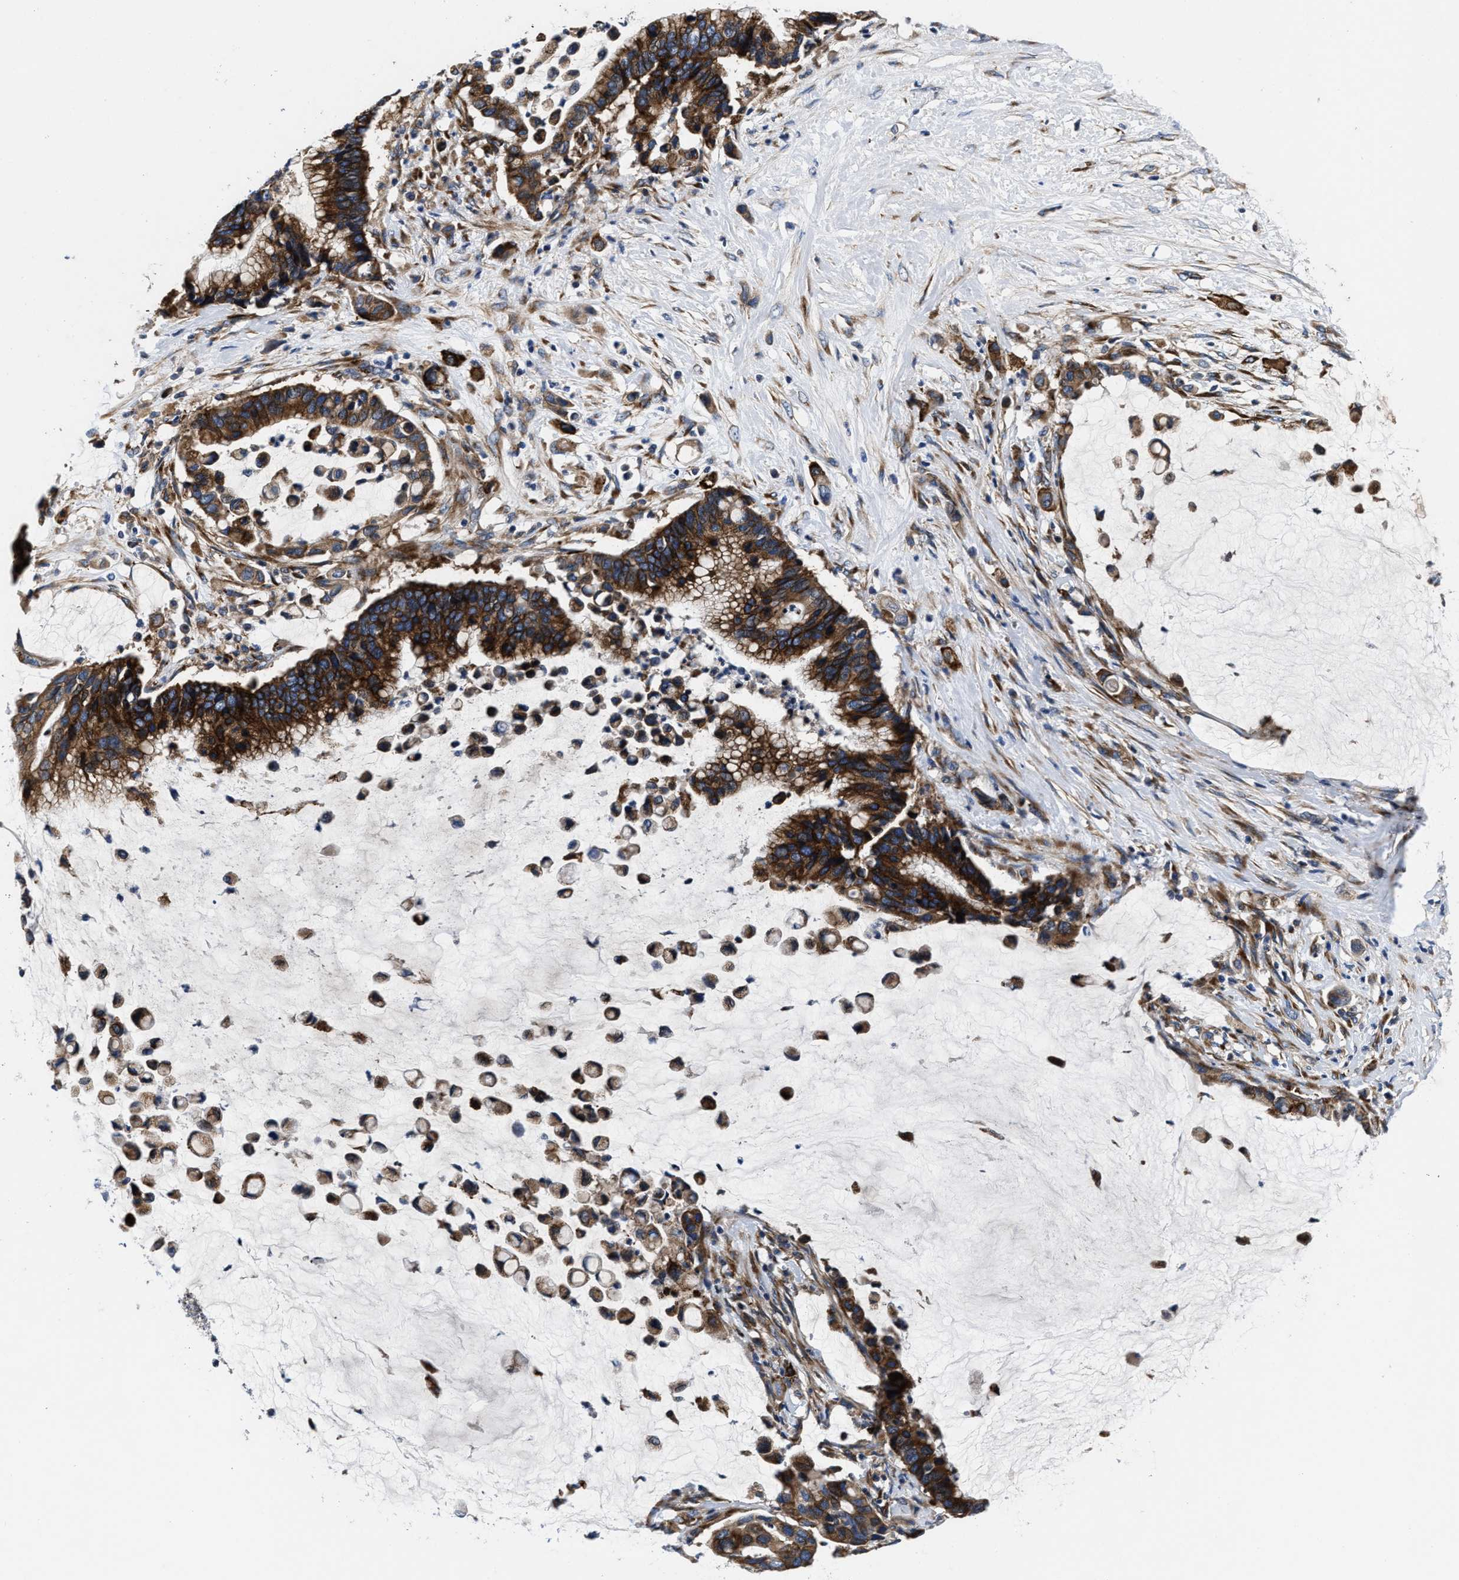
{"staining": {"intensity": "strong", "quantity": ">75%", "location": "cytoplasmic/membranous"}, "tissue": "pancreatic cancer", "cell_type": "Tumor cells", "image_type": "cancer", "snomed": [{"axis": "morphology", "description": "Adenocarcinoma, NOS"}, {"axis": "topography", "description": "Pancreas"}], "caption": "This is an image of immunohistochemistry (IHC) staining of pancreatic cancer, which shows strong positivity in the cytoplasmic/membranous of tumor cells.", "gene": "SLC12A2", "patient": {"sex": "male", "age": 41}}